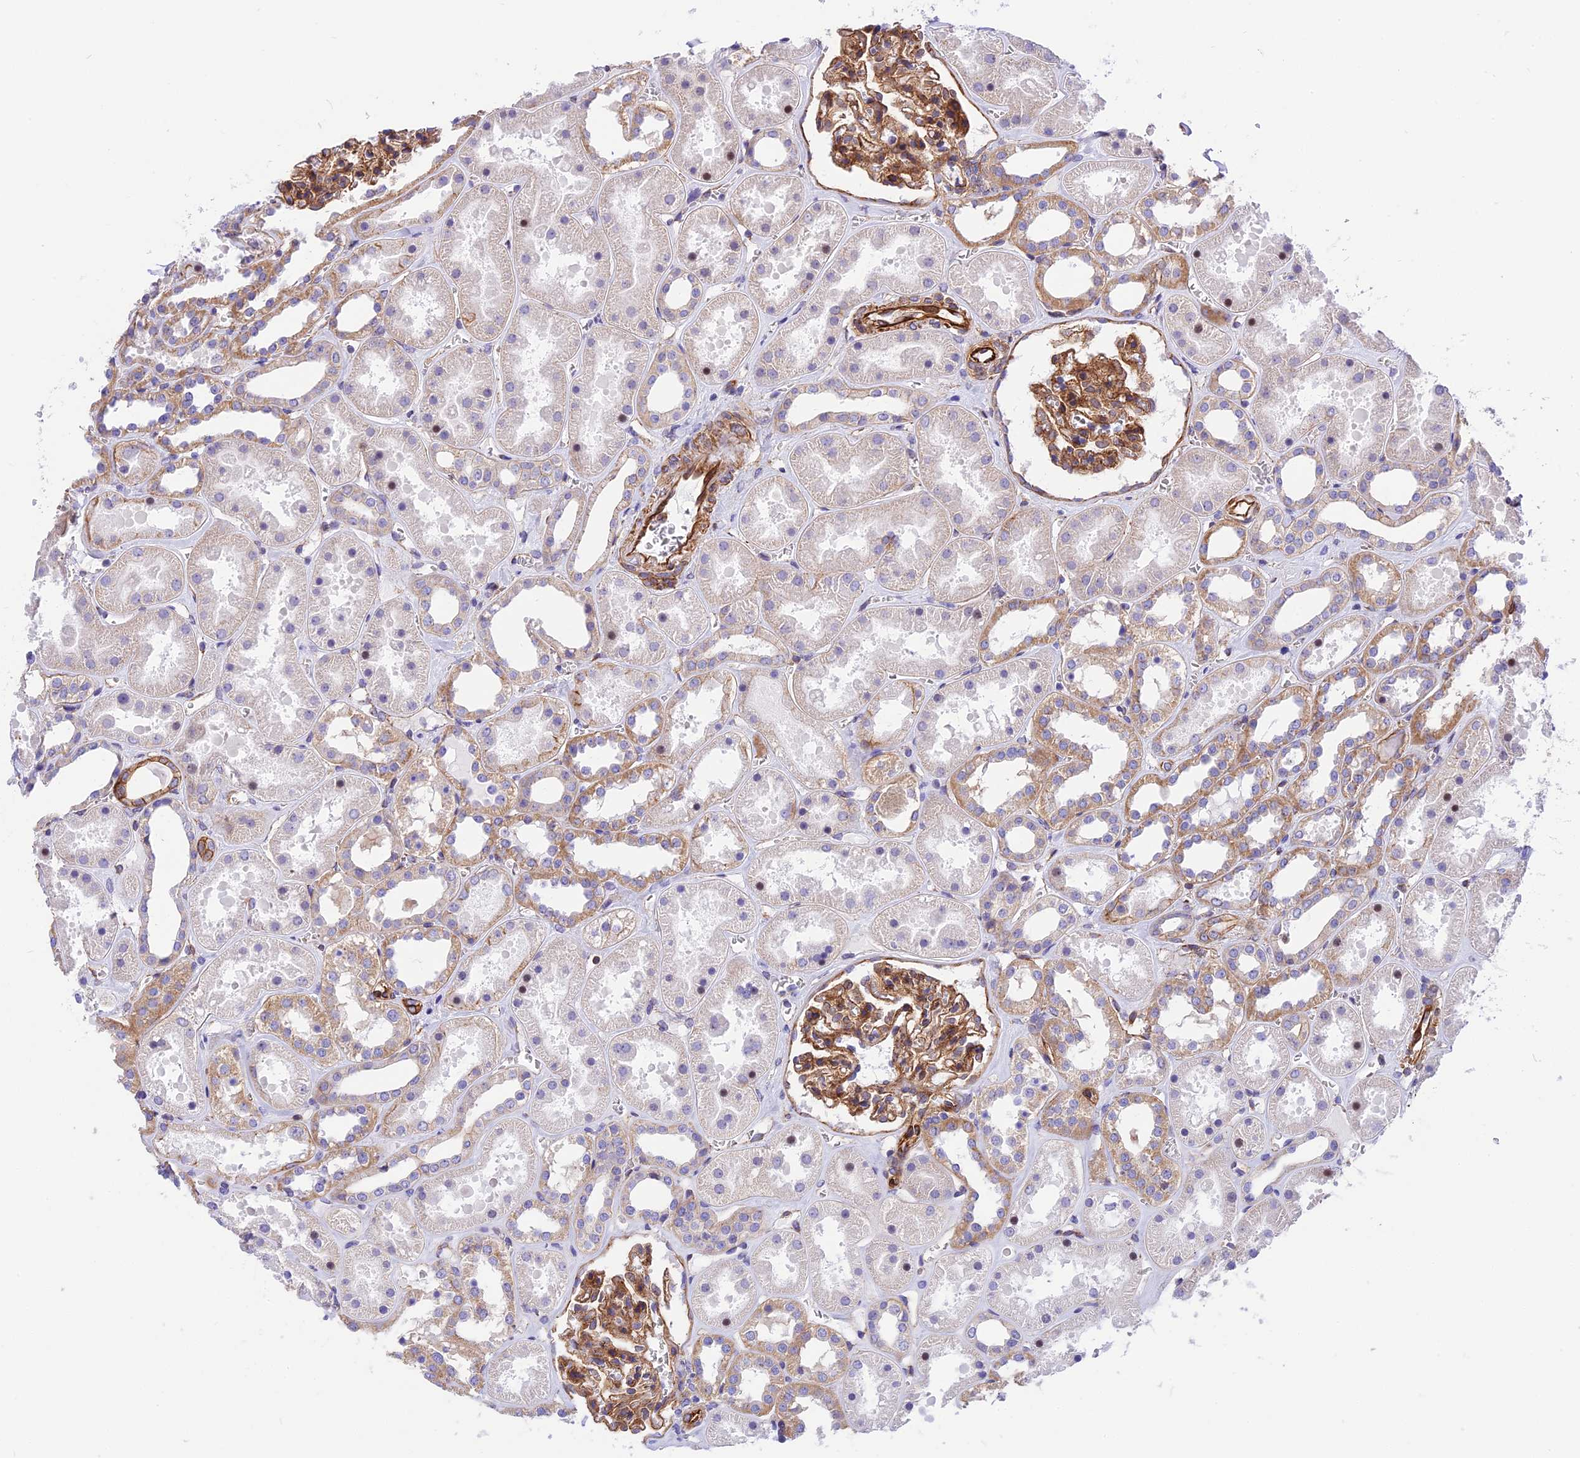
{"staining": {"intensity": "moderate", "quantity": ">75%", "location": "cytoplasmic/membranous"}, "tissue": "kidney", "cell_type": "Cells in glomeruli", "image_type": "normal", "snomed": [{"axis": "morphology", "description": "Normal tissue, NOS"}, {"axis": "topography", "description": "Kidney"}], "caption": "Protein staining of benign kidney shows moderate cytoplasmic/membranous staining in about >75% of cells in glomeruli. Nuclei are stained in blue.", "gene": "R3HDM4", "patient": {"sex": "female", "age": 41}}